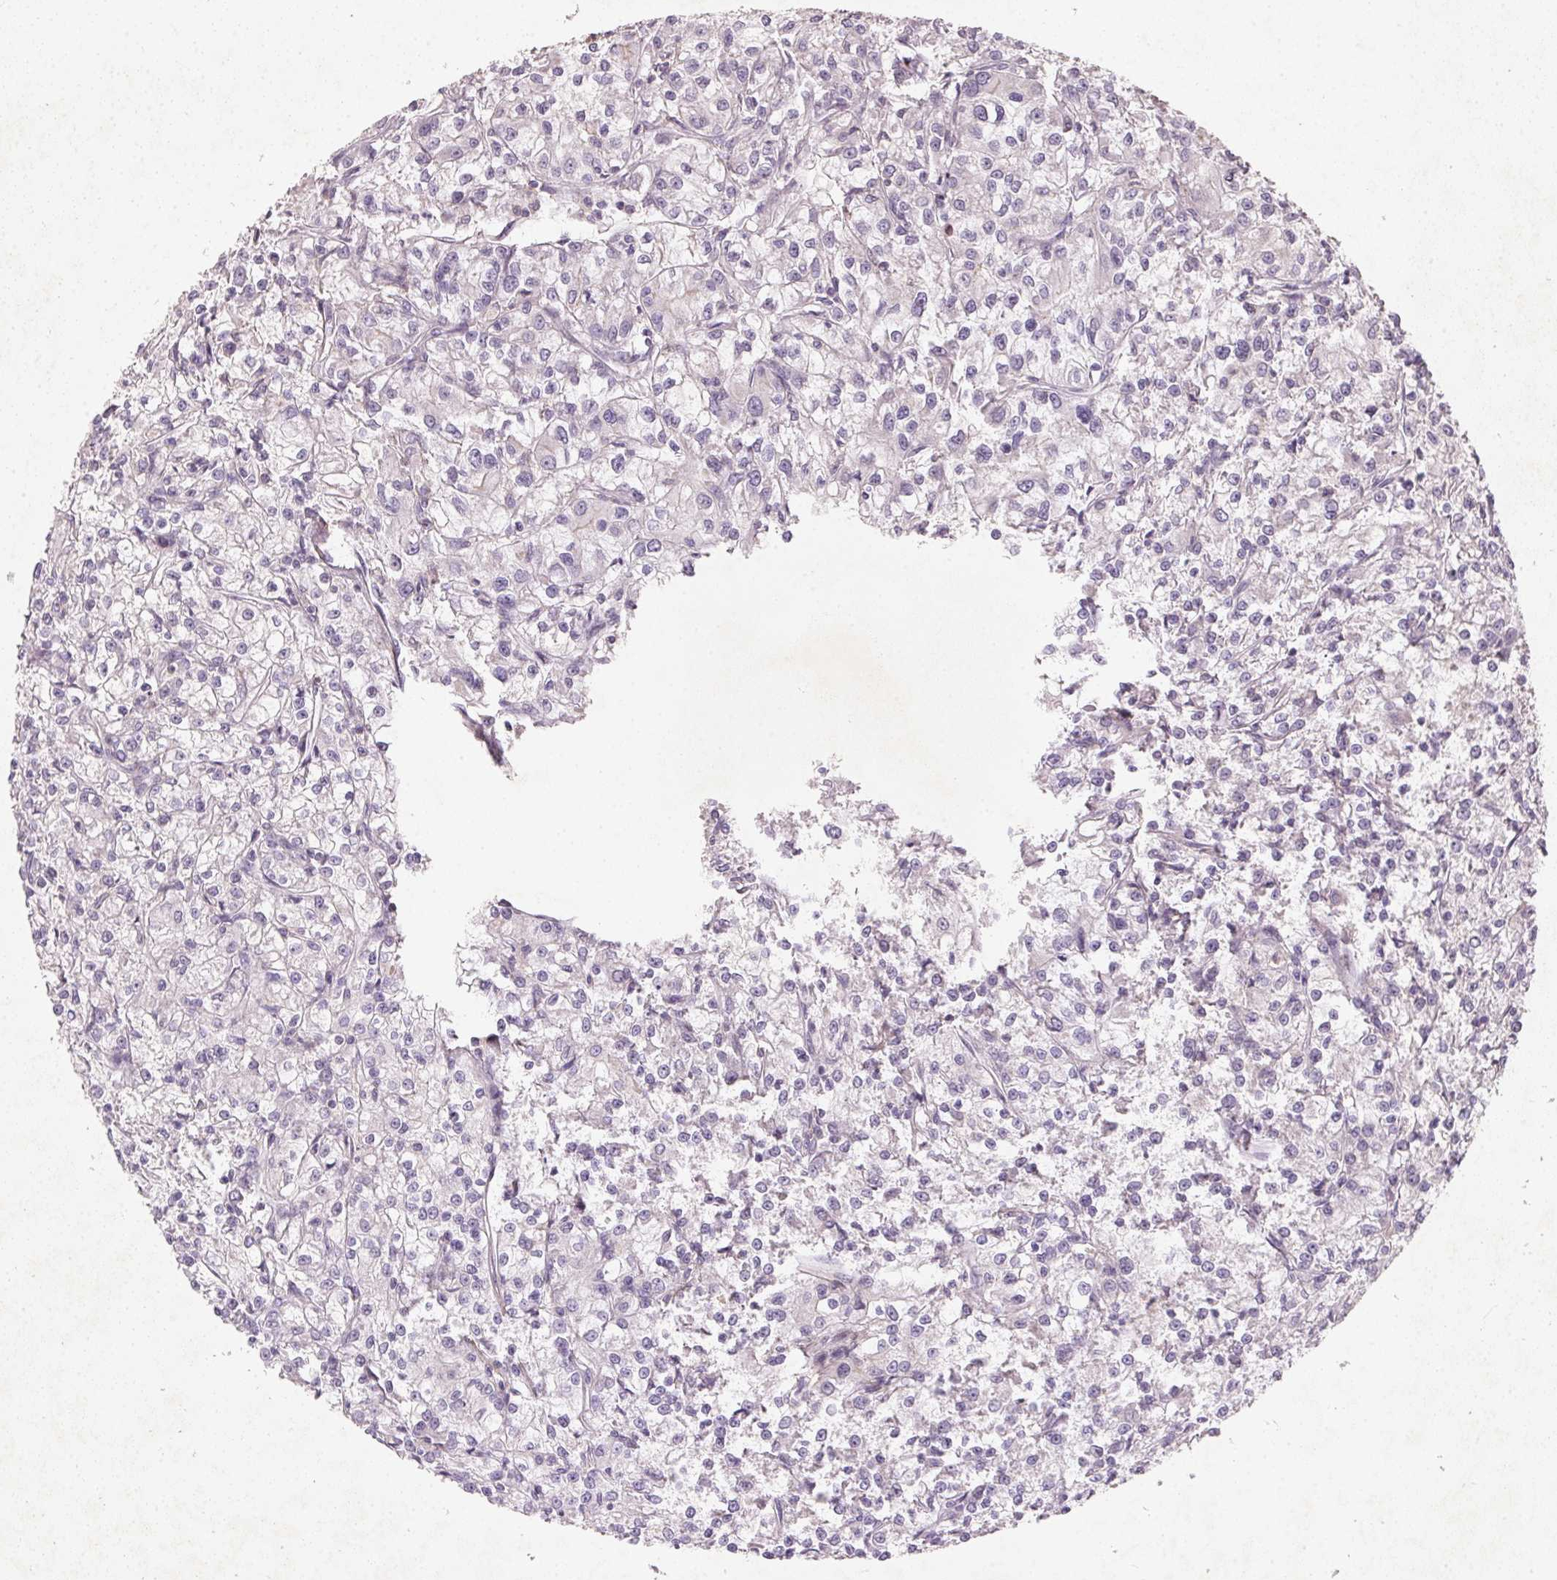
{"staining": {"intensity": "negative", "quantity": "none", "location": "none"}, "tissue": "renal cancer", "cell_type": "Tumor cells", "image_type": "cancer", "snomed": [{"axis": "morphology", "description": "Adenocarcinoma, NOS"}, {"axis": "topography", "description": "Kidney"}], "caption": "Immunohistochemical staining of renal cancer (adenocarcinoma) shows no significant positivity in tumor cells.", "gene": "KCNK15", "patient": {"sex": "female", "age": 59}}